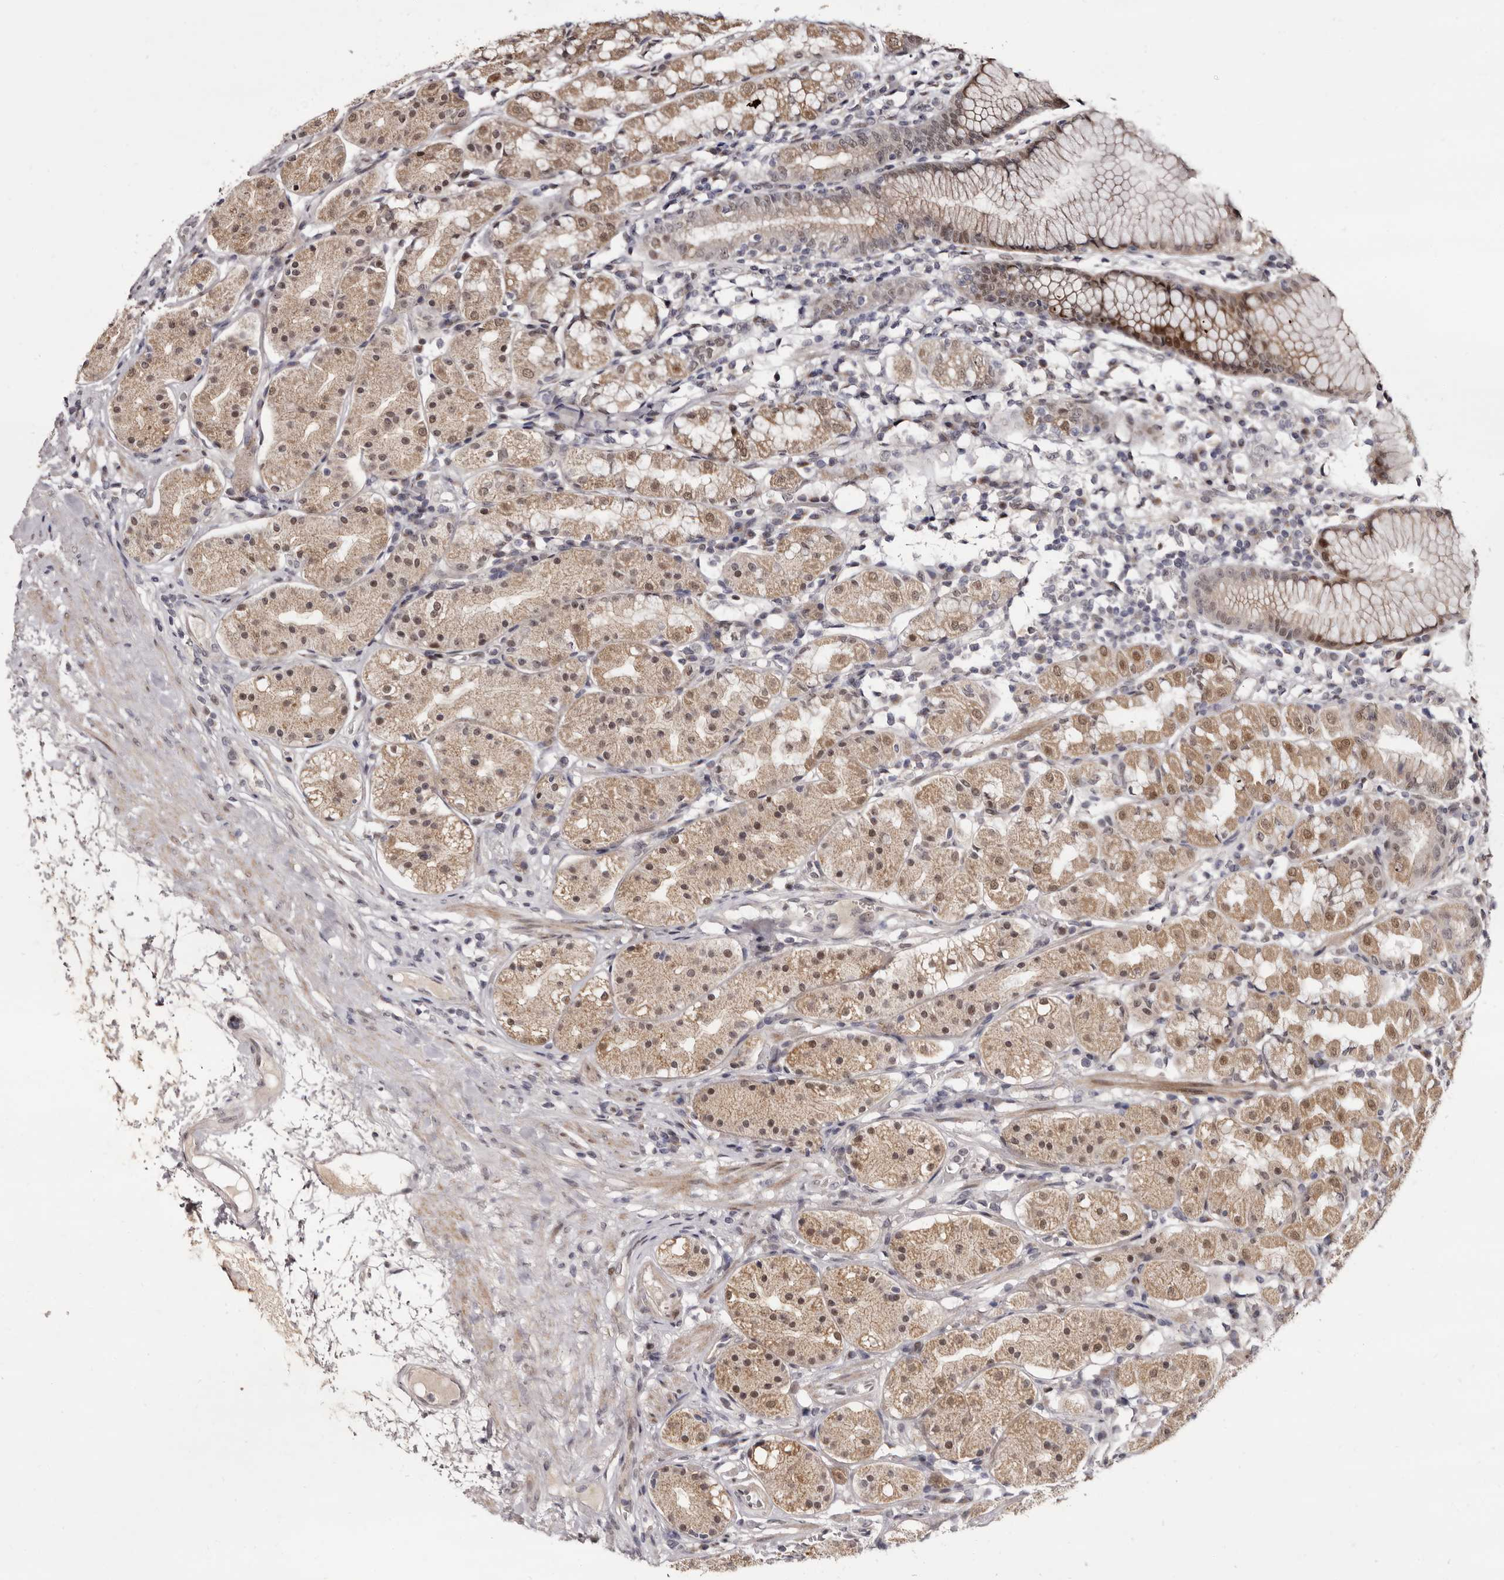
{"staining": {"intensity": "moderate", "quantity": "25%-75%", "location": "cytoplasmic/membranous,nuclear"}, "tissue": "stomach", "cell_type": "Glandular cells", "image_type": "normal", "snomed": [{"axis": "morphology", "description": "Normal tissue, NOS"}, {"axis": "topography", "description": "Stomach, lower"}], "caption": "A photomicrograph of stomach stained for a protein demonstrates moderate cytoplasmic/membranous,nuclear brown staining in glandular cells. (IHC, brightfield microscopy, high magnification).", "gene": "ZNF326", "patient": {"sex": "female", "age": 56}}